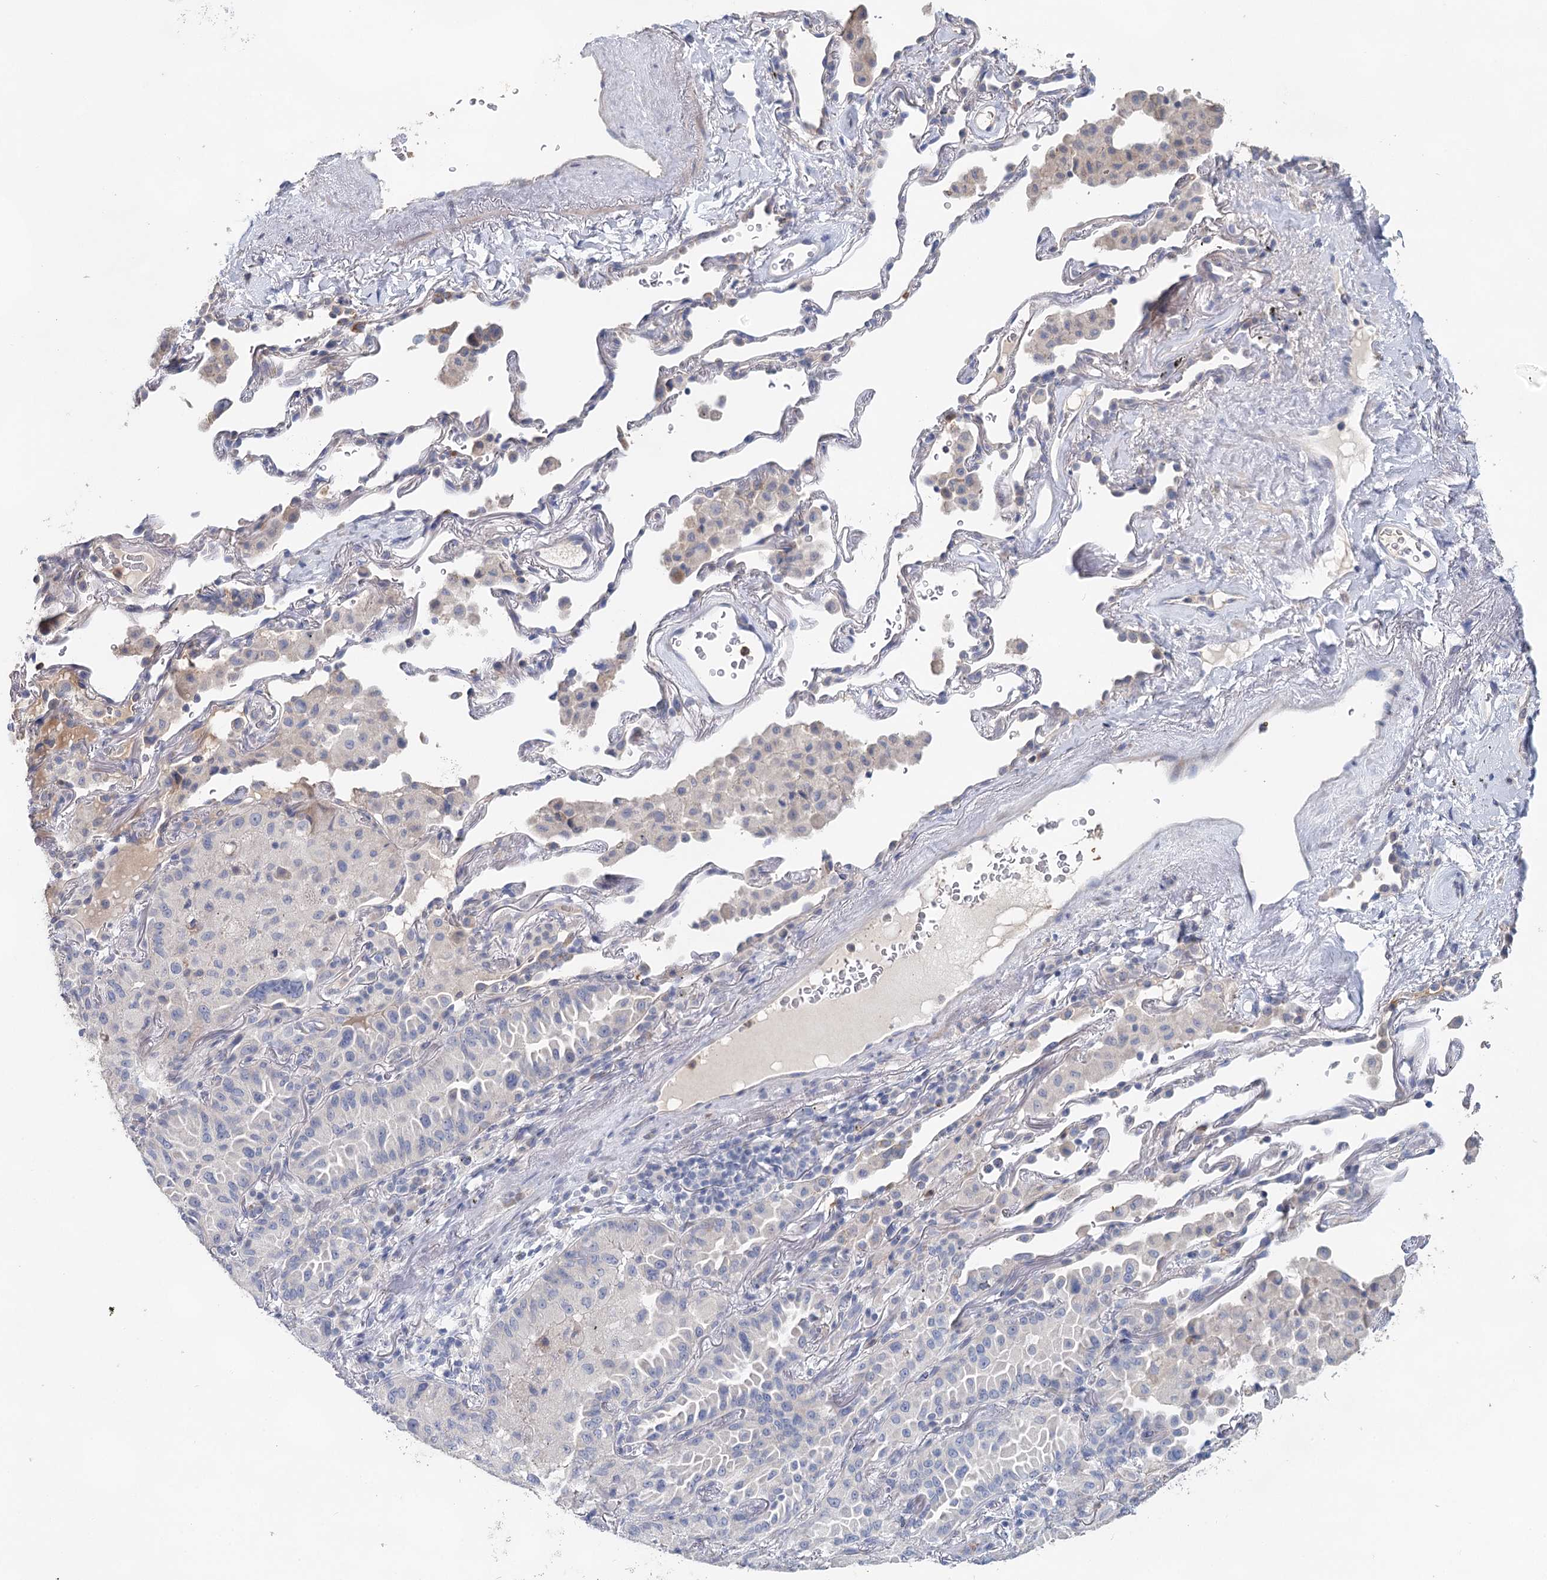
{"staining": {"intensity": "negative", "quantity": "none", "location": "none"}, "tissue": "lung cancer", "cell_type": "Tumor cells", "image_type": "cancer", "snomed": [{"axis": "morphology", "description": "Adenocarcinoma, NOS"}, {"axis": "topography", "description": "Lung"}], "caption": "IHC of lung cancer shows no positivity in tumor cells. (IHC, brightfield microscopy, high magnification).", "gene": "MYL6B", "patient": {"sex": "female", "age": 69}}